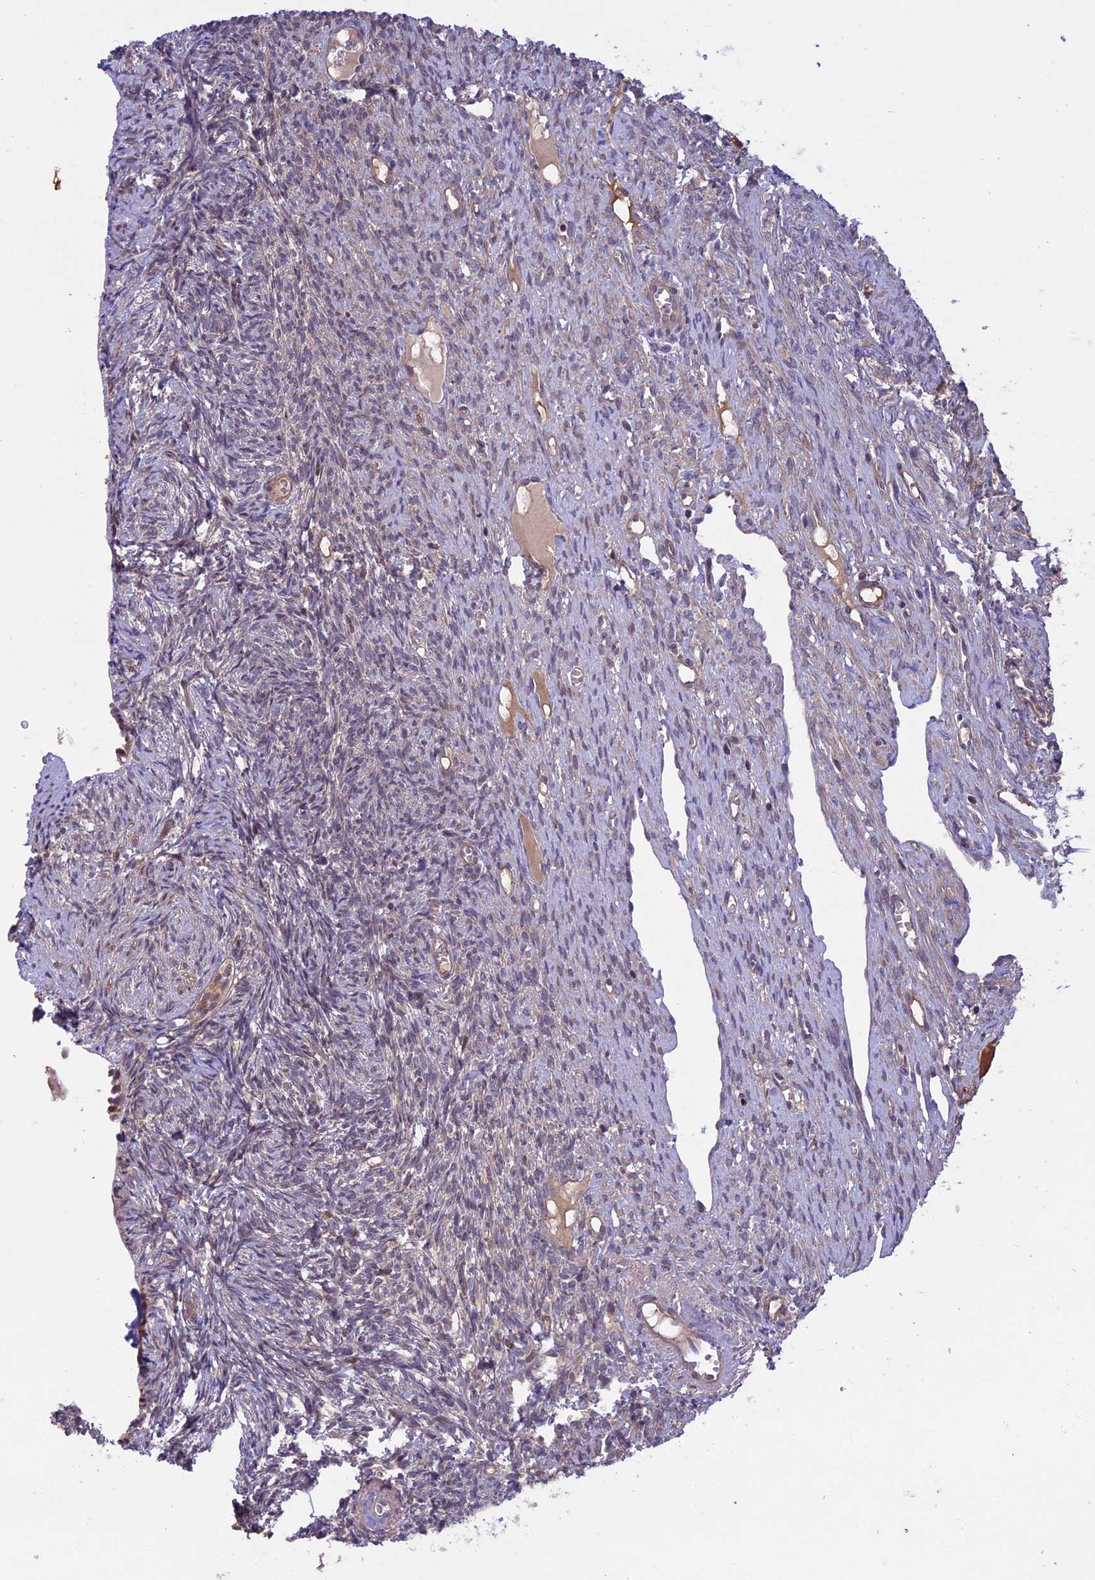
{"staining": {"intensity": "moderate", "quantity": "<25%", "location": "nuclear"}, "tissue": "ovary", "cell_type": "Ovarian stroma cells", "image_type": "normal", "snomed": [{"axis": "morphology", "description": "Normal tissue, NOS"}, {"axis": "topography", "description": "Ovary"}], "caption": "Human ovary stained for a protein (brown) shows moderate nuclear positive positivity in approximately <25% of ovarian stroma cells.", "gene": "MAN2C1", "patient": {"sex": "female", "age": 51}}